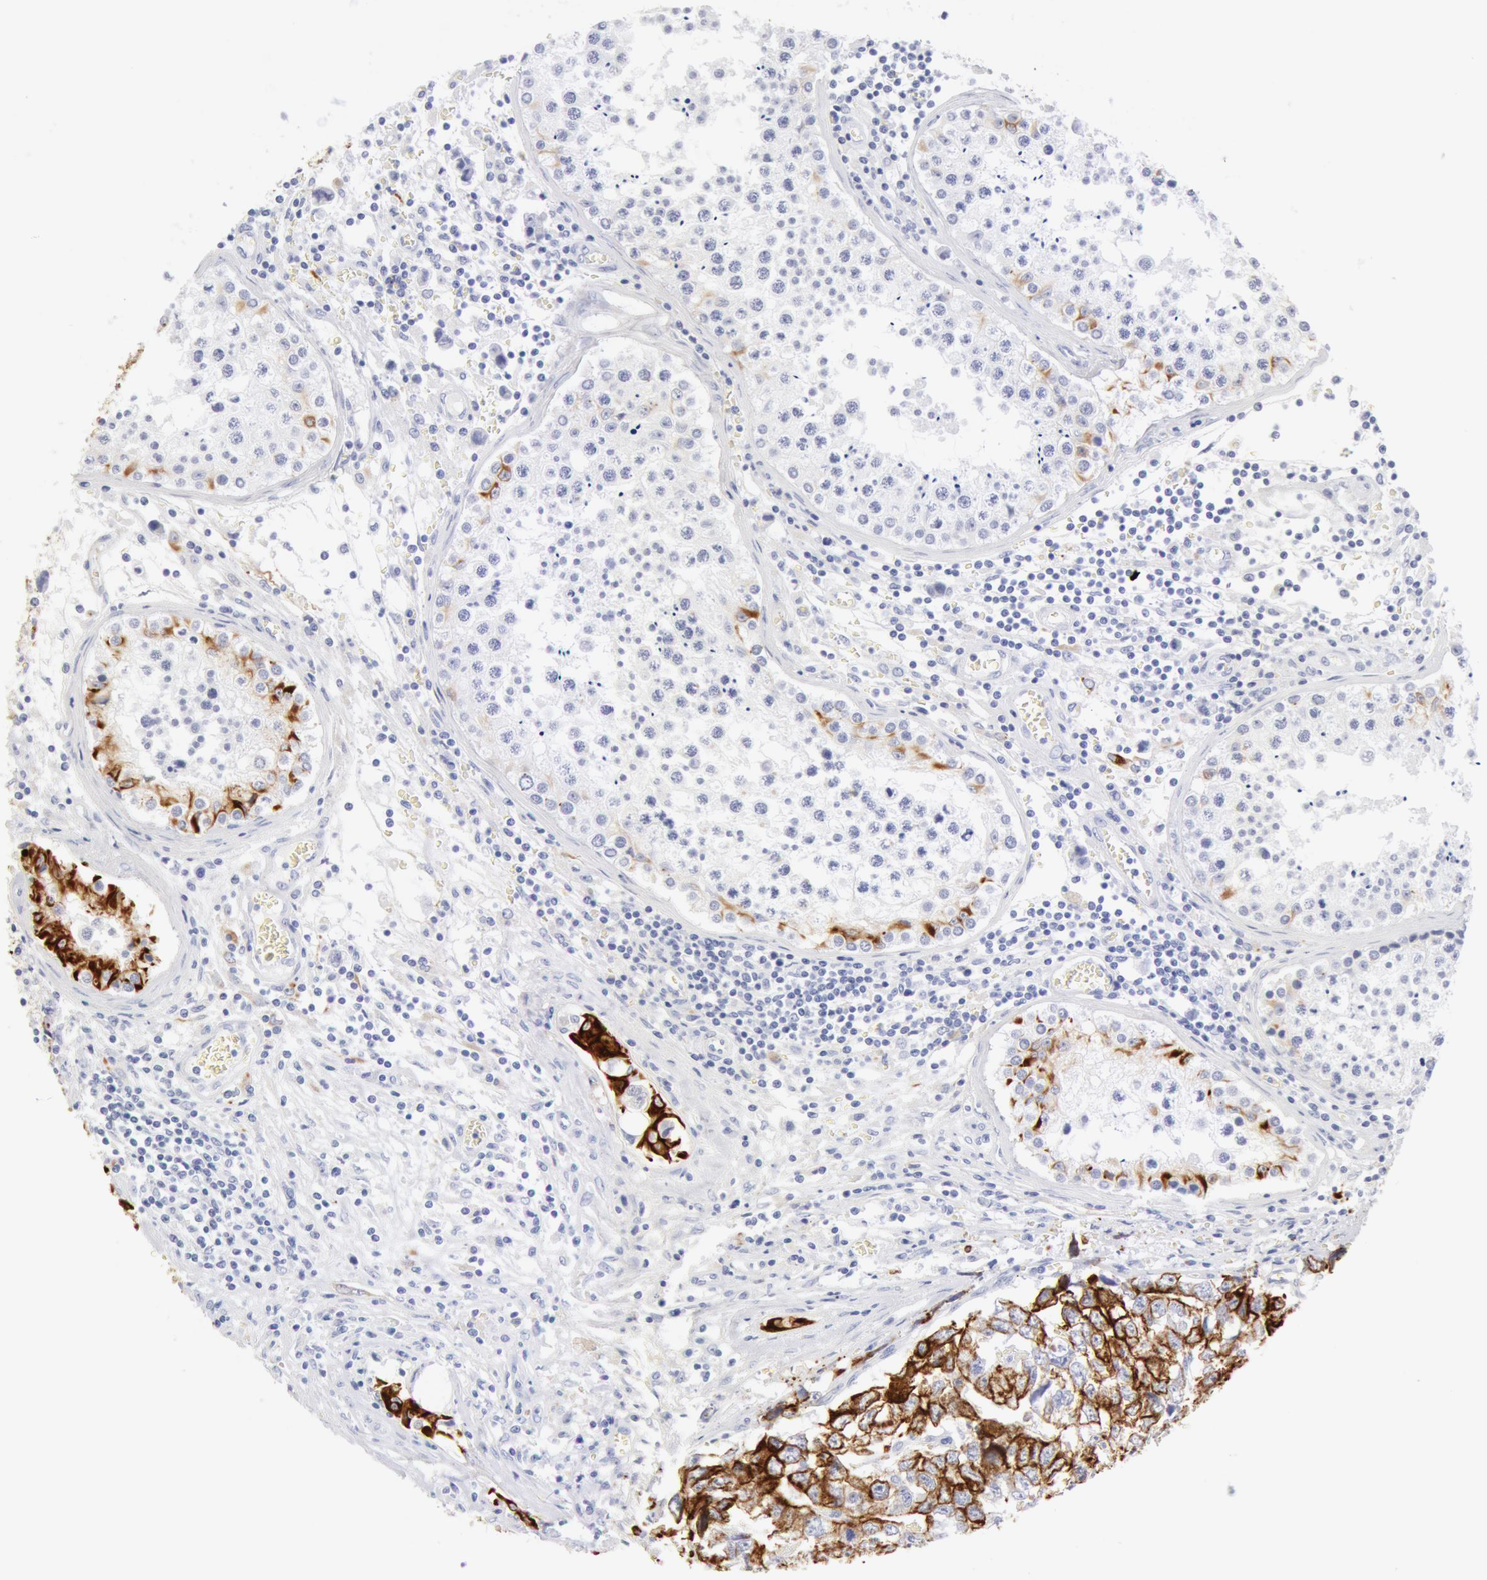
{"staining": {"intensity": "moderate", "quantity": "25%-75%", "location": "cytoplasmic/membranous"}, "tissue": "testis cancer", "cell_type": "Tumor cells", "image_type": "cancer", "snomed": [{"axis": "morphology", "description": "Carcinoma, Embryonal, NOS"}, {"axis": "topography", "description": "Testis"}], "caption": "There is medium levels of moderate cytoplasmic/membranous expression in tumor cells of testis cancer (embryonal carcinoma), as demonstrated by immunohistochemical staining (brown color).", "gene": "KRT8", "patient": {"sex": "male", "age": 31}}